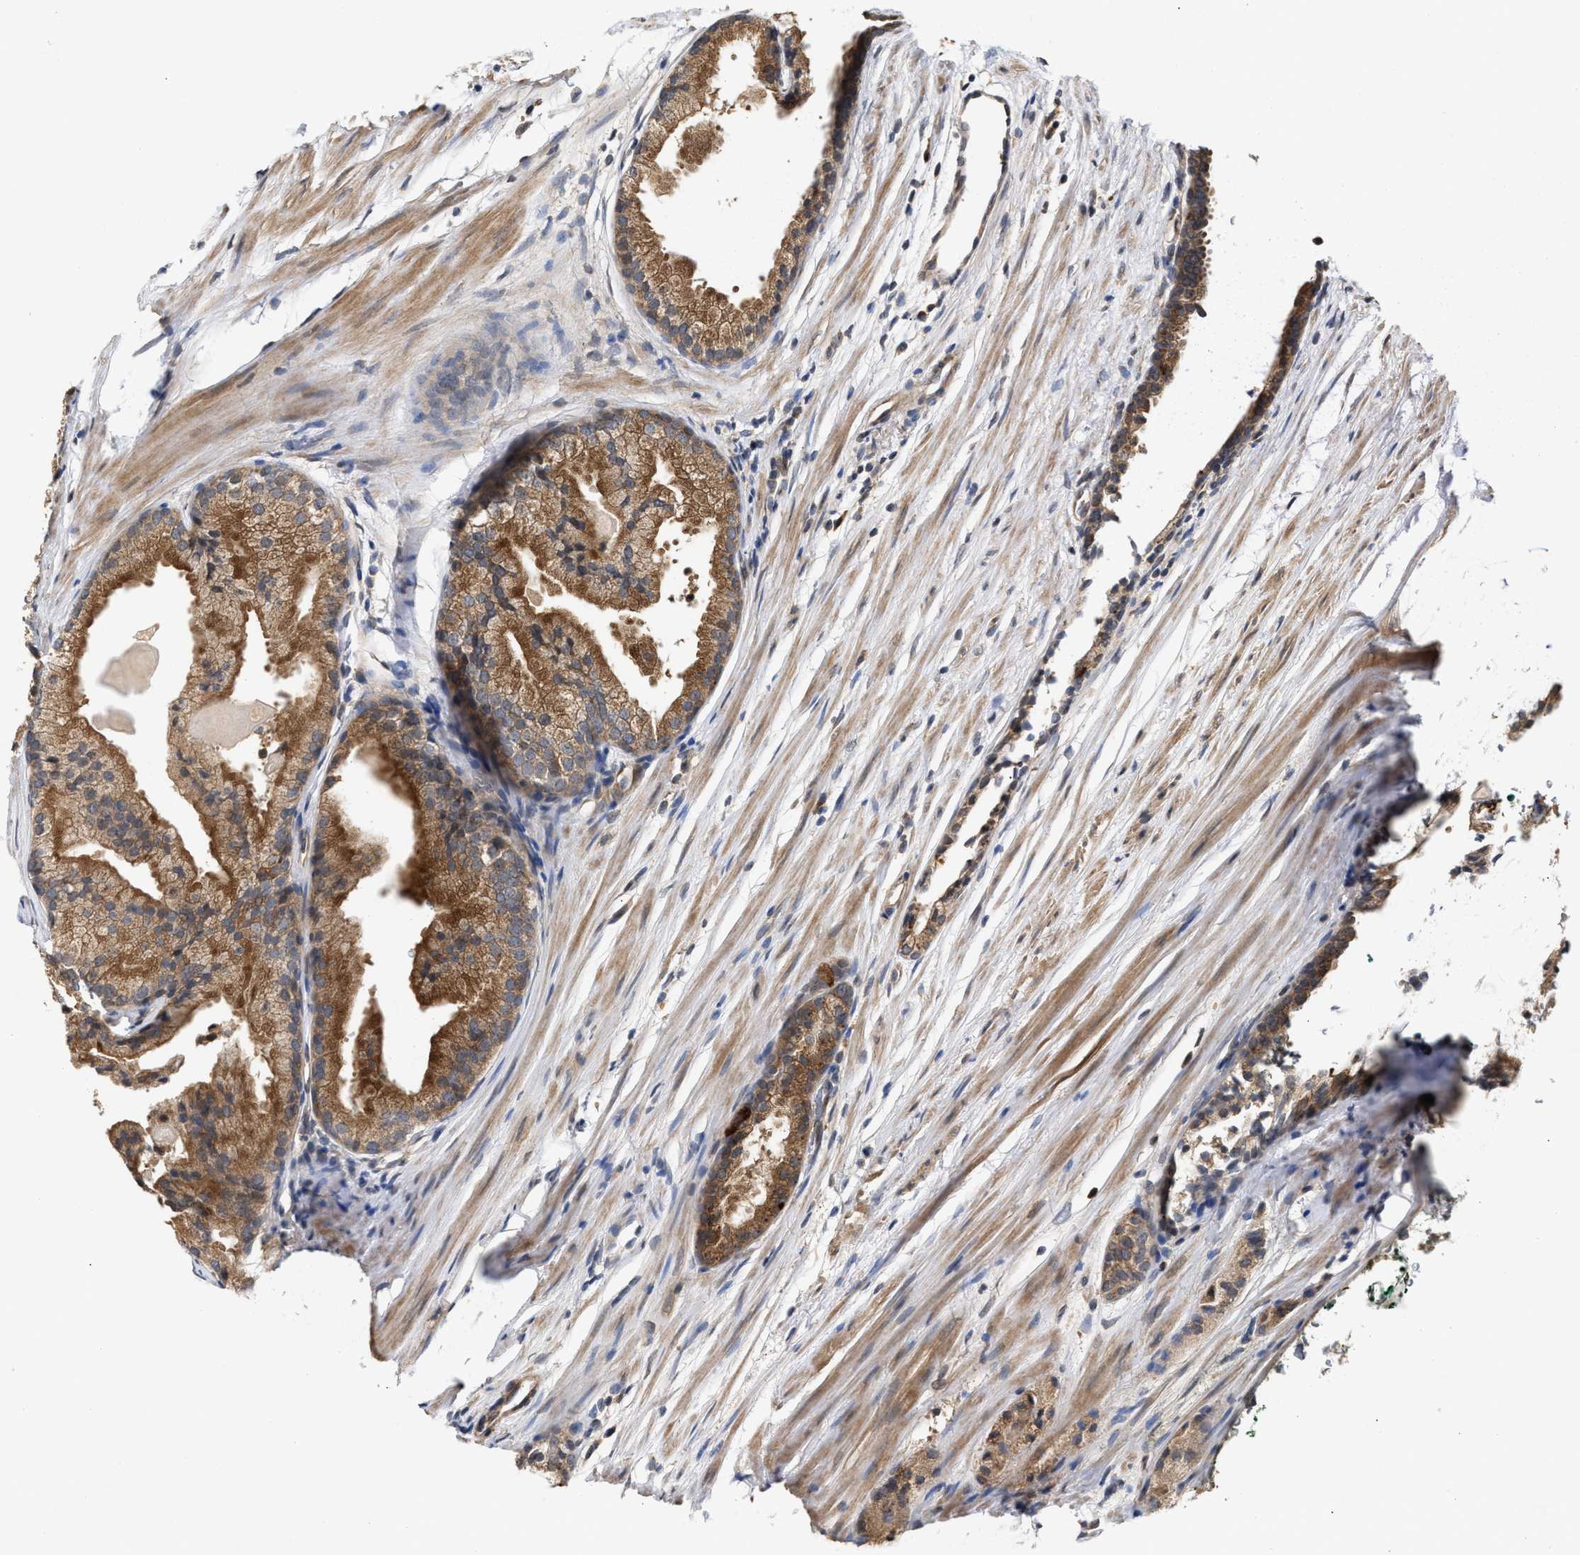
{"staining": {"intensity": "moderate", "quantity": ">75%", "location": "cytoplasmic/membranous"}, "tissue": "prostate cancer", "cell_type": "Tumor cells", "image_type": "cancer", "snomed": [{"axis": "morphology", "description": "Adenocarcinoma, Low grade"}, {"axis": "topography", "description": "Prostate"}], "caption": "Protein analysis of prostate cancer tissue displays moderate cytoplasmic/membranous expression in approximately >75% of tumor cells.", "gene": "SAR1A", "patient": {"sex": "male", "age": 69}}